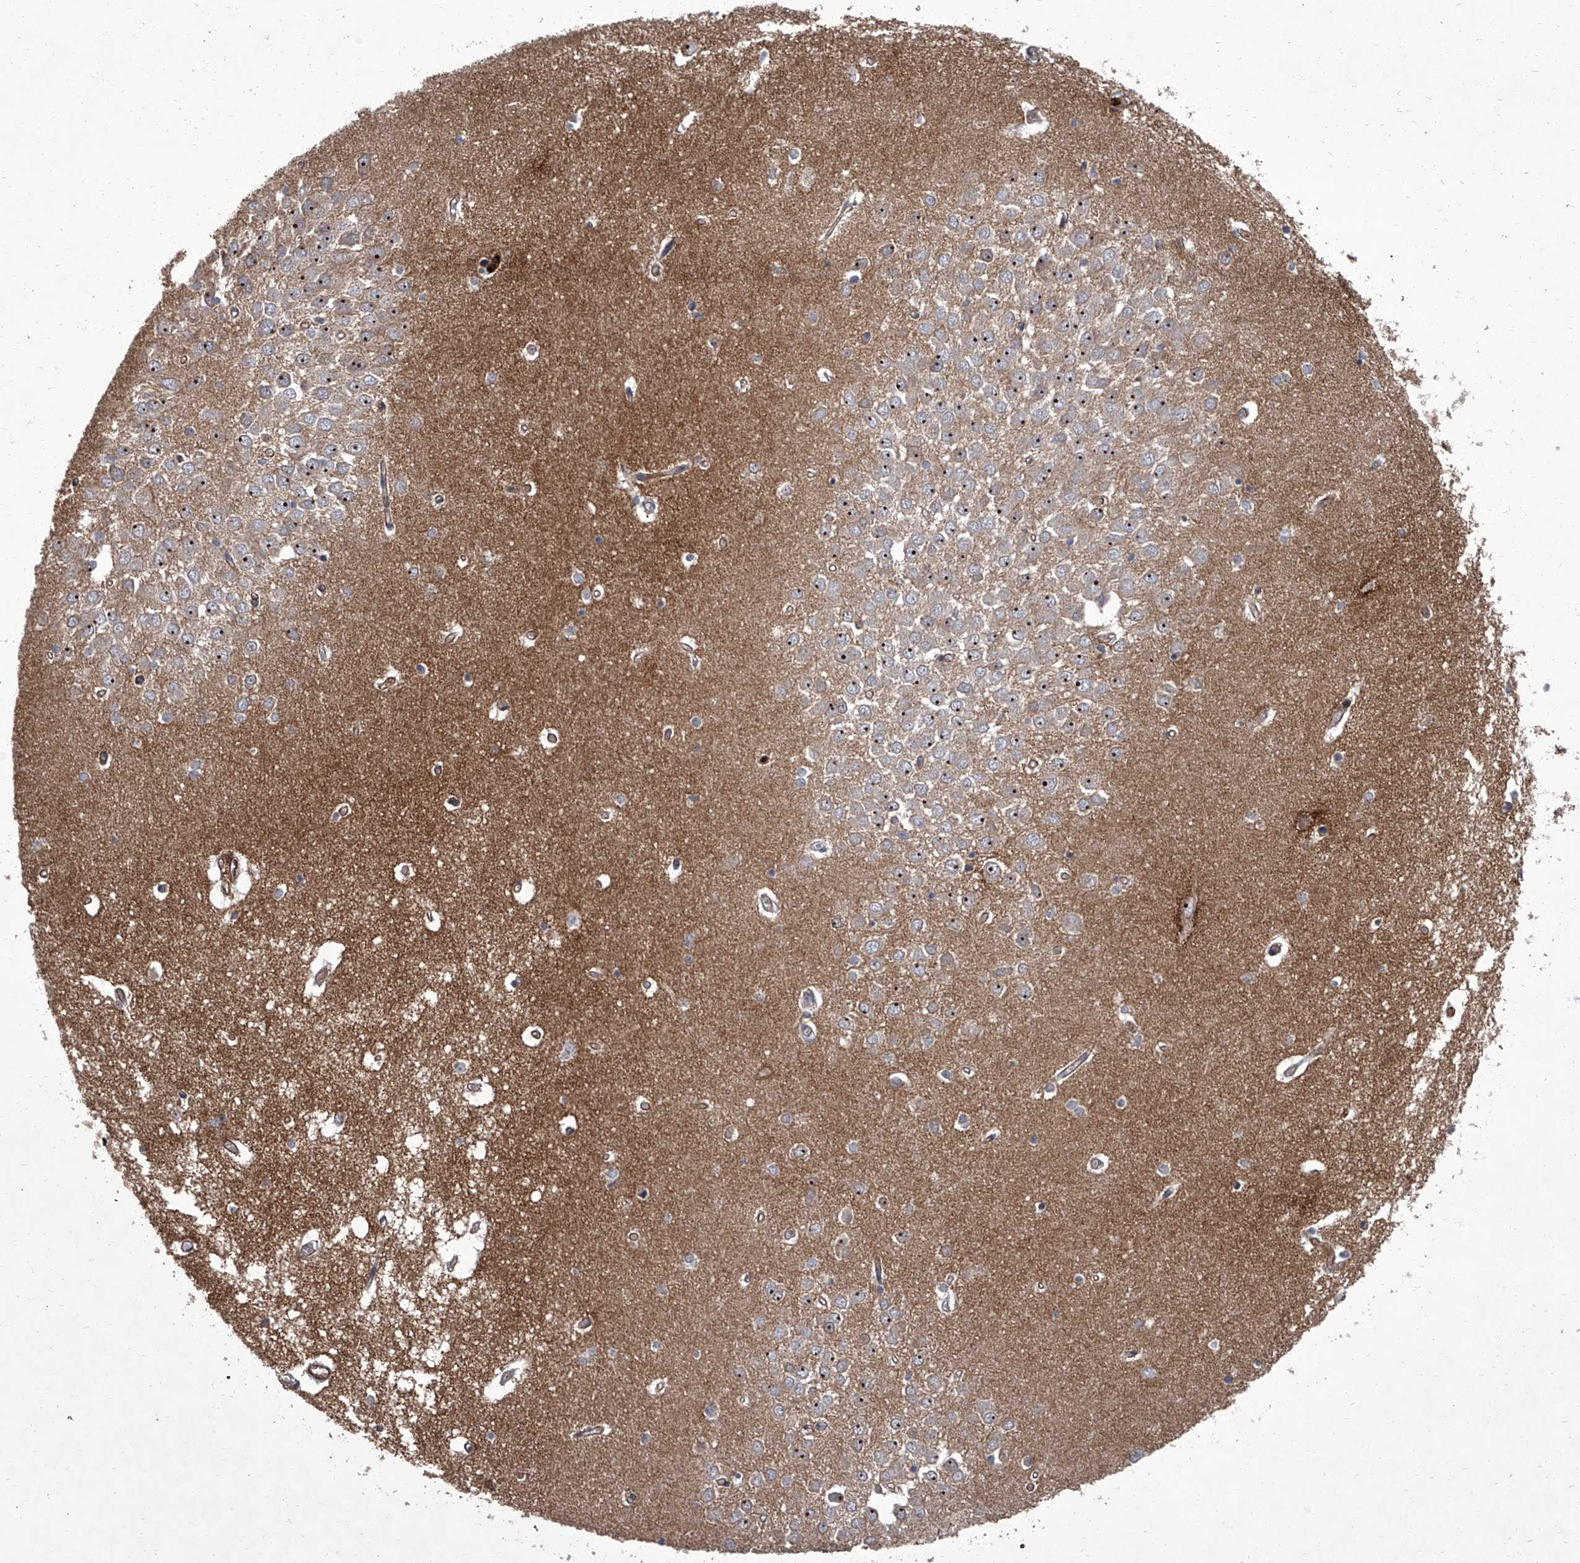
{"staining": {"intensity": "weak", "quantity": "25%-75%", "location": "cytoplasmic/membranous"}, "tissue": "hippocampus", "cell_type": "Glial cells", "image_type": "normal", "snomed": [{"axis": "morphology", "description": "Normal tissue, NOS"}, {"axis": "topography", "description": "Hippocampus"}], "caption": "Immunohistochemistry of unremarkable human hippocampus reveals low levels of weak cytoplasmic/membranous positivity in about 25%-75% of glial cells.", "gene": "SIRT4", "patient": {"sex": "male", "age": 70}}